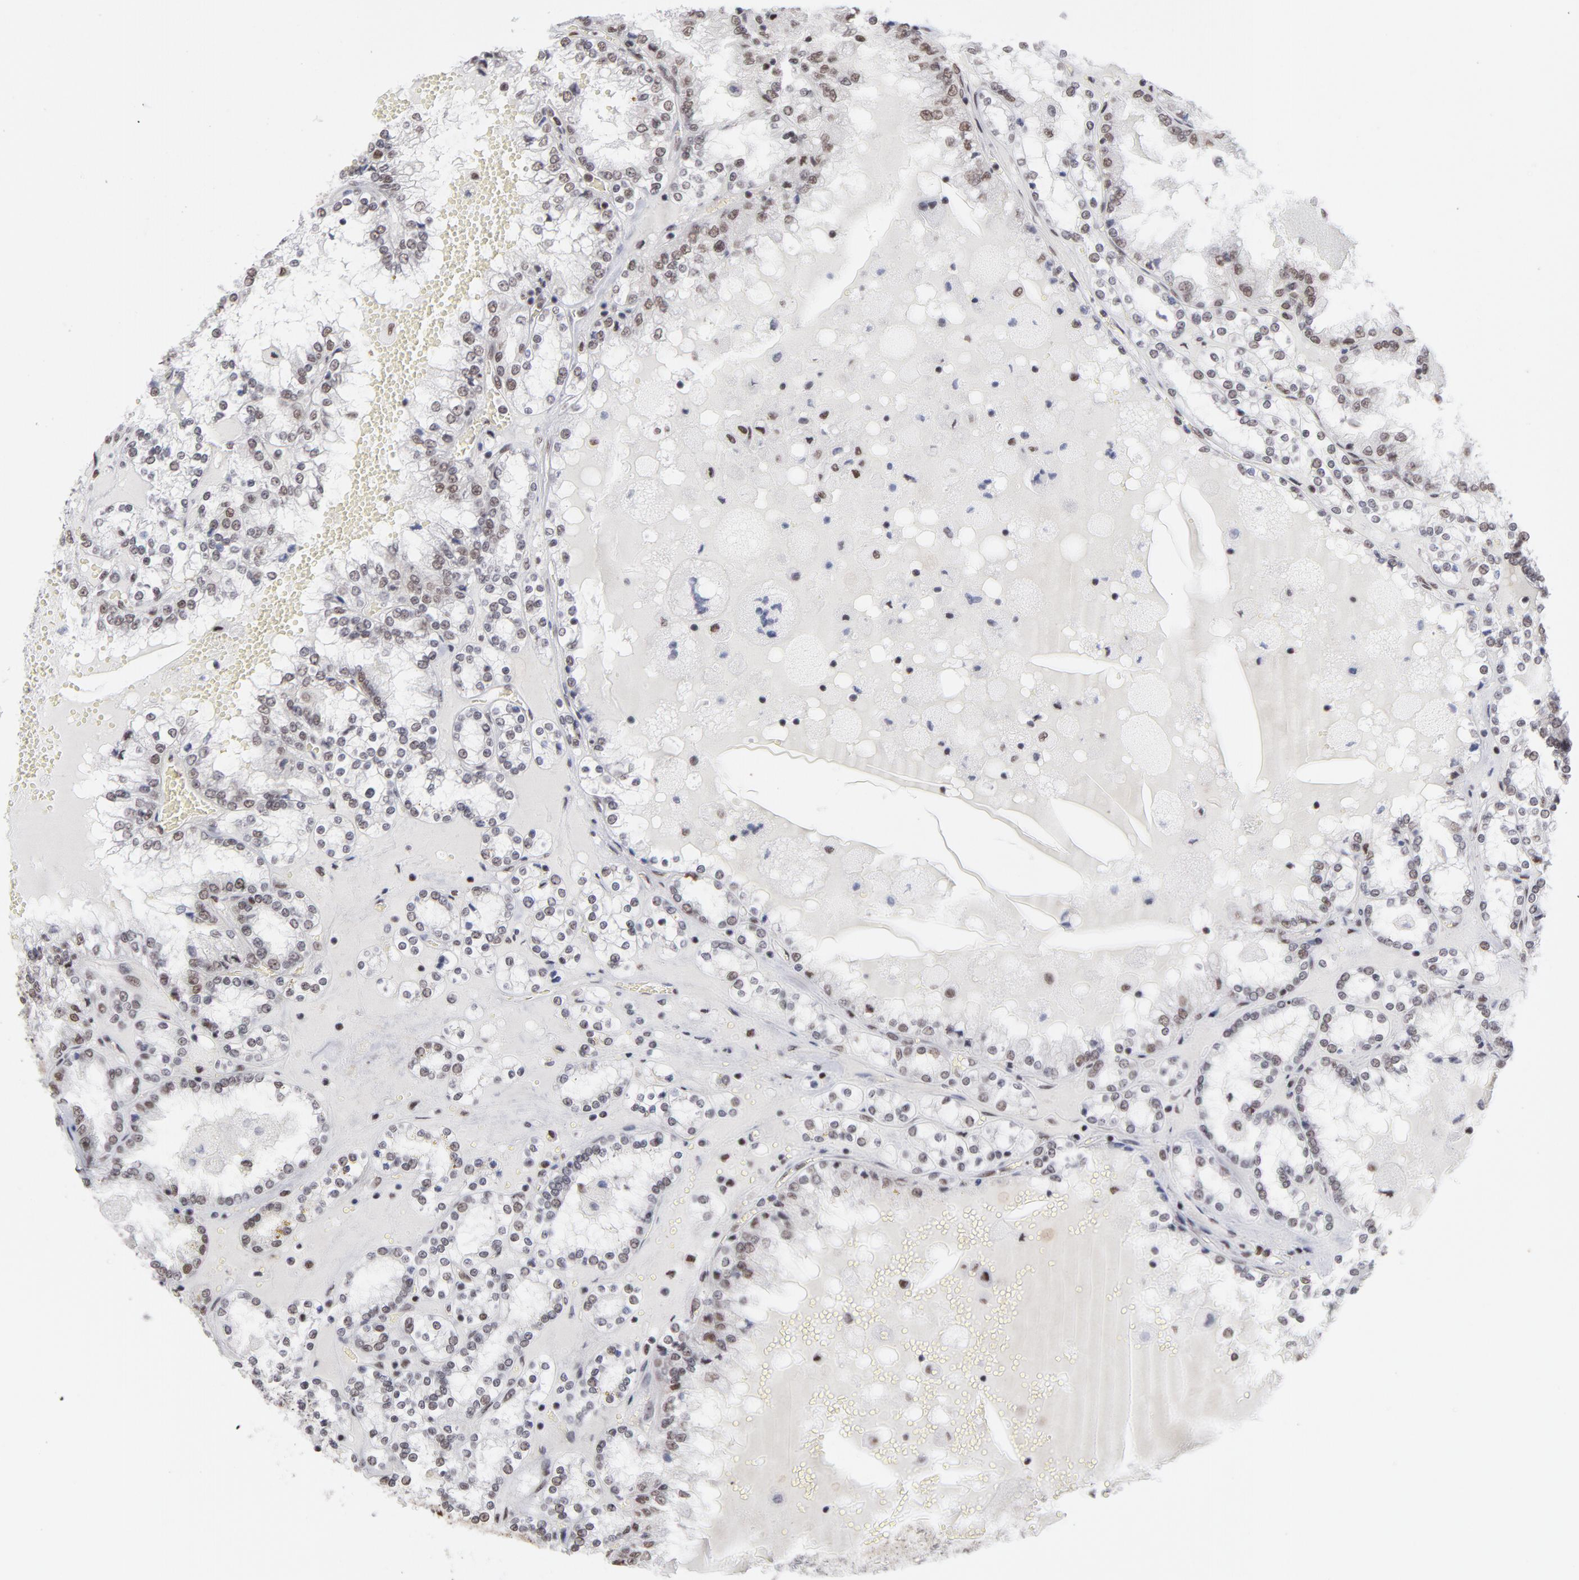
{"staining": {"intensity": "moderate", "quantity": "25%-75%", "location": "nuclear"}, "tissue": "renal cancer", "cell_type": "Tumor cells", "image_type": "cancer", "snomed": [{"axis": "morphology", "description": "Adenocarcinoma, NOS"}, {"axis": "topography", "description": "Kidney"}], "caption": "Renal adenocarcinoma tissue reveals moderate nuclear expression in about 25%-75% of tumor cells, visualized by immunohistochemistry.", "gene": "ZNF3", "patient": {"sex": "female", "age": 56}}